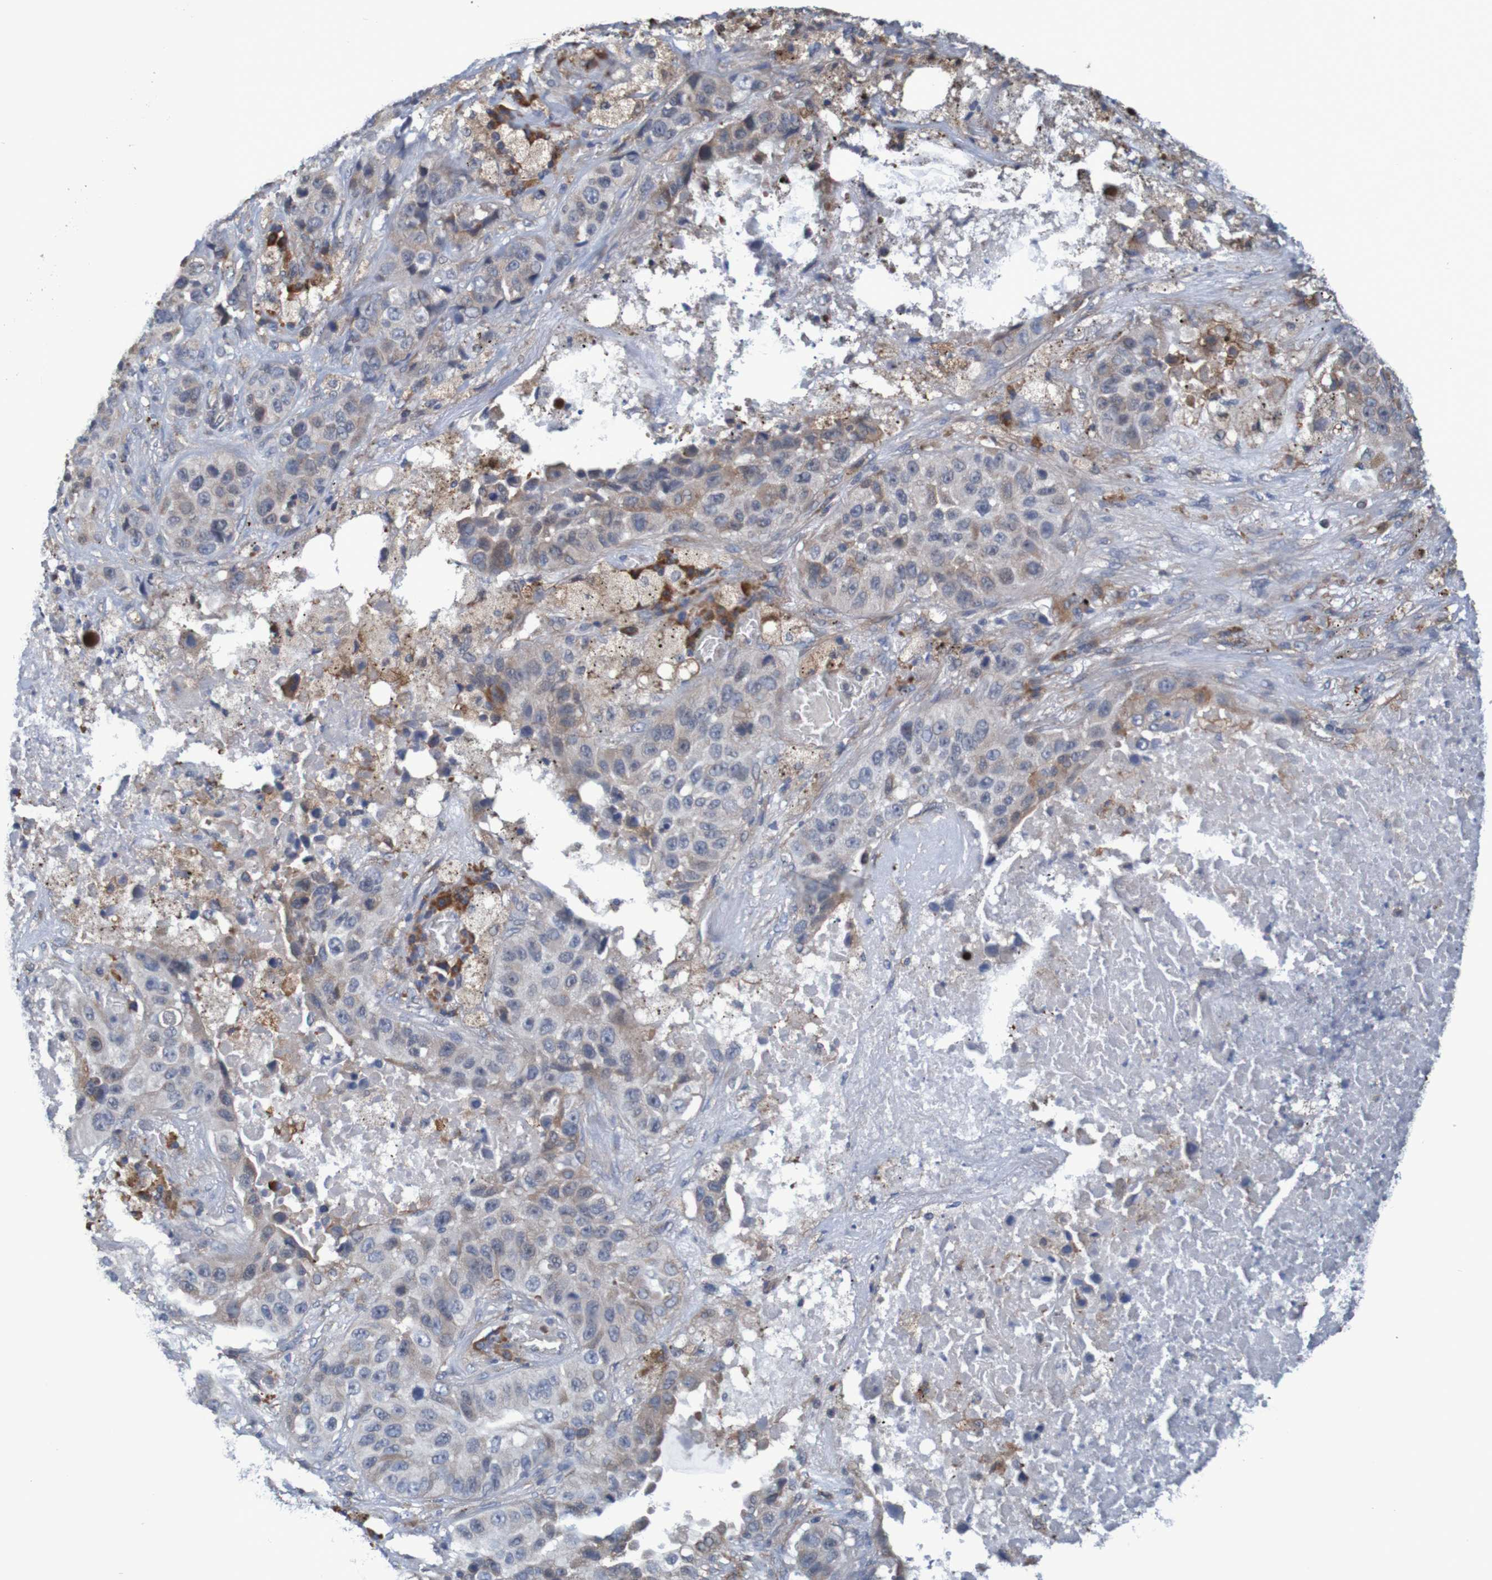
{"staining": {"intensity": "weak", "quantity": "25%-75%", "location": "cytoplasmic/membranous"}, "tissue": "lung cancer", "cell_type": "Tumor cells", "image_type": "cancer", "snomed": [{"axis": "morphology", "description": "Squamous cell carcinoma, NOS"}, {"axis": "topography", "description": "Lung"}], "caption": "Immunohistochemistry (IHC) micrograph of neoplastic tissue: human lung cancer stained using immunohistochemistry shows low levels of weak protein expression localized specifically in the cytoplasmic/membranous of tumor cells, appearing as a cytoplasmic/membranous brown color.", "gene": "CLDN18", "patient": {"sex": "male", "age": 57}}